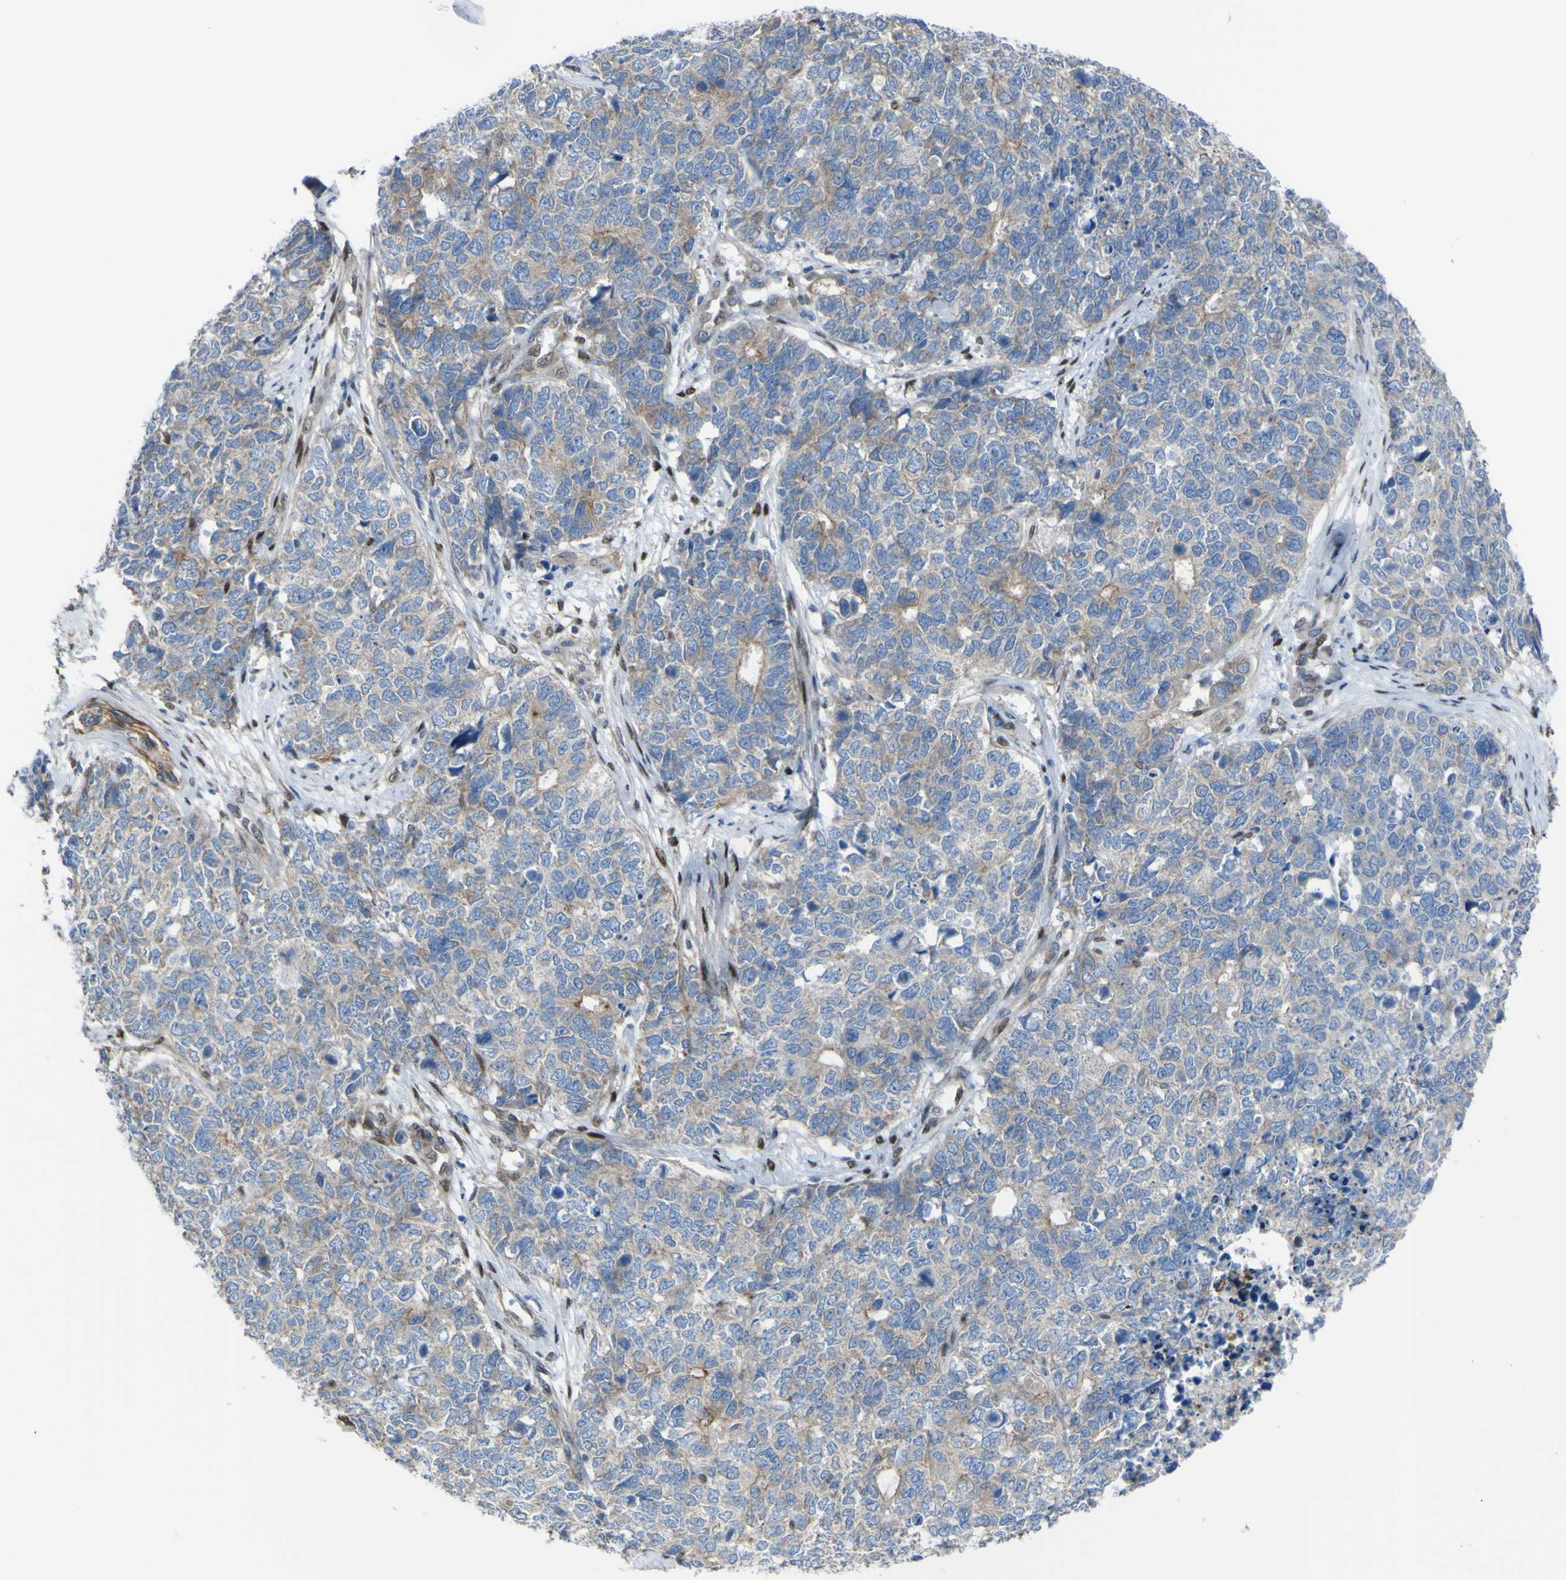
{"staining": {"intensity": "moderate", "quantity": "25%-75%", "location": "cytoplasmic/membranous"}, "tissue": "cervical cancer", "cell_type": "Tumor cells", "image_type": "cancer", "snomed": [{"axis": "morphology", "description": "Squamous cell carcinoma, NOS"}, {"axis": "topography", "description": "Cervix"}], "caption": "Human cervical cancer (squamous cell carcinoma) stained for a protein (brown) displays moderate cytoplasmic/membranous positive staining in about 25%-75% of tumor cells.", "gene": "LRRN1", "patient": {"sex": "female", "age": 63}}